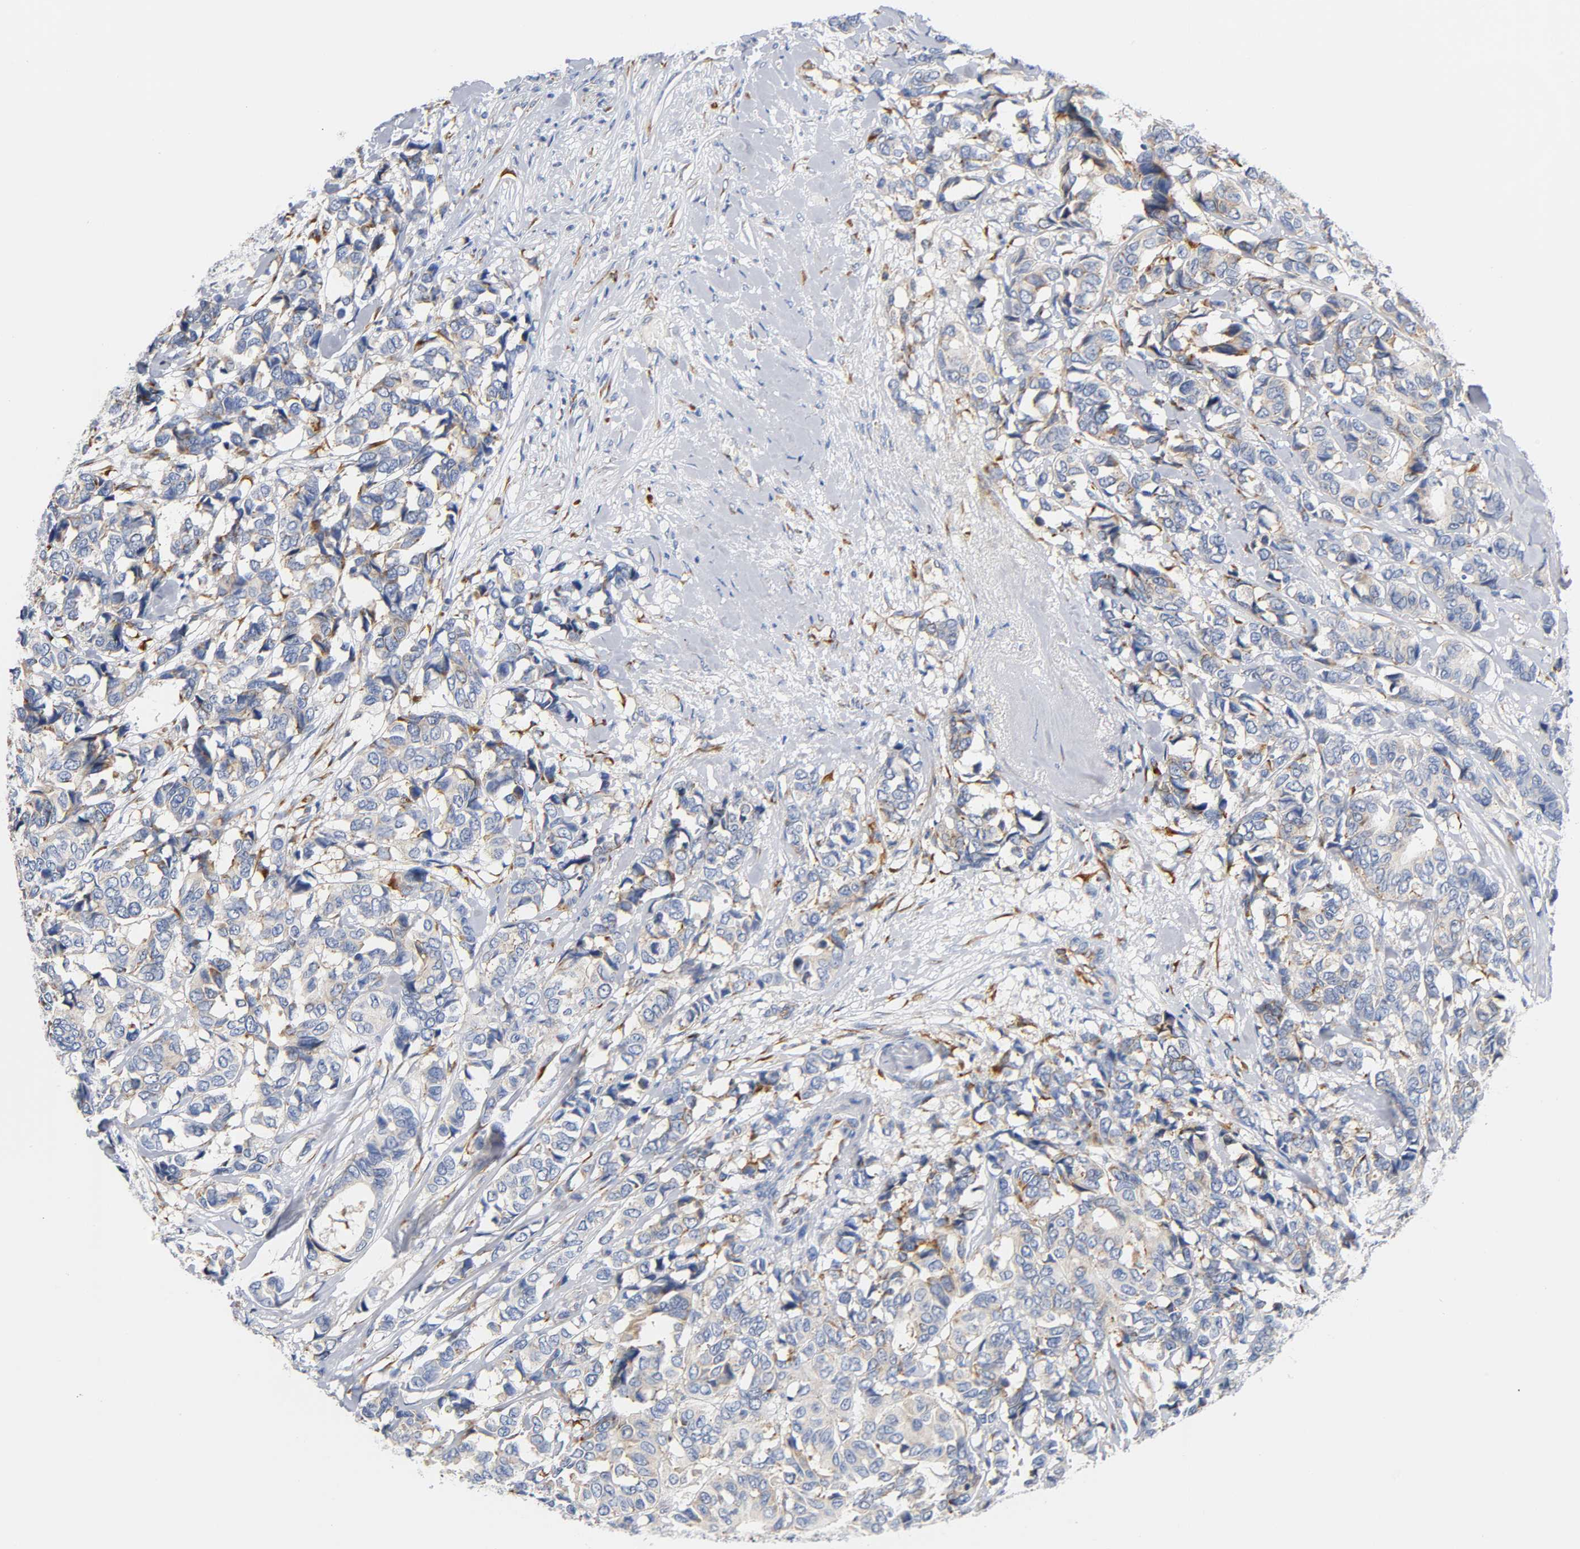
{"staining": {"intensity": "weak", "quantity": "25%-75%", "location": "cytoplasmic/membranous"}, "tissue": "breast cancer", "cell_type": "Tumor cells", "image_type": "cancer", "snomed": [{"axis": "morphology", "description": "Duct carcinoma"}, {"axis": "topography", "description": "Breast"}], "caption": "Immunohistochemical staining of human infiltrating ductal carcinoma (breast) reveals low levels of weak cytoplasmic/membranous expression in approximately 25%-75% of tumor cells.", "gene": "REL", "patient": {"sex": "female", "age": 87}}